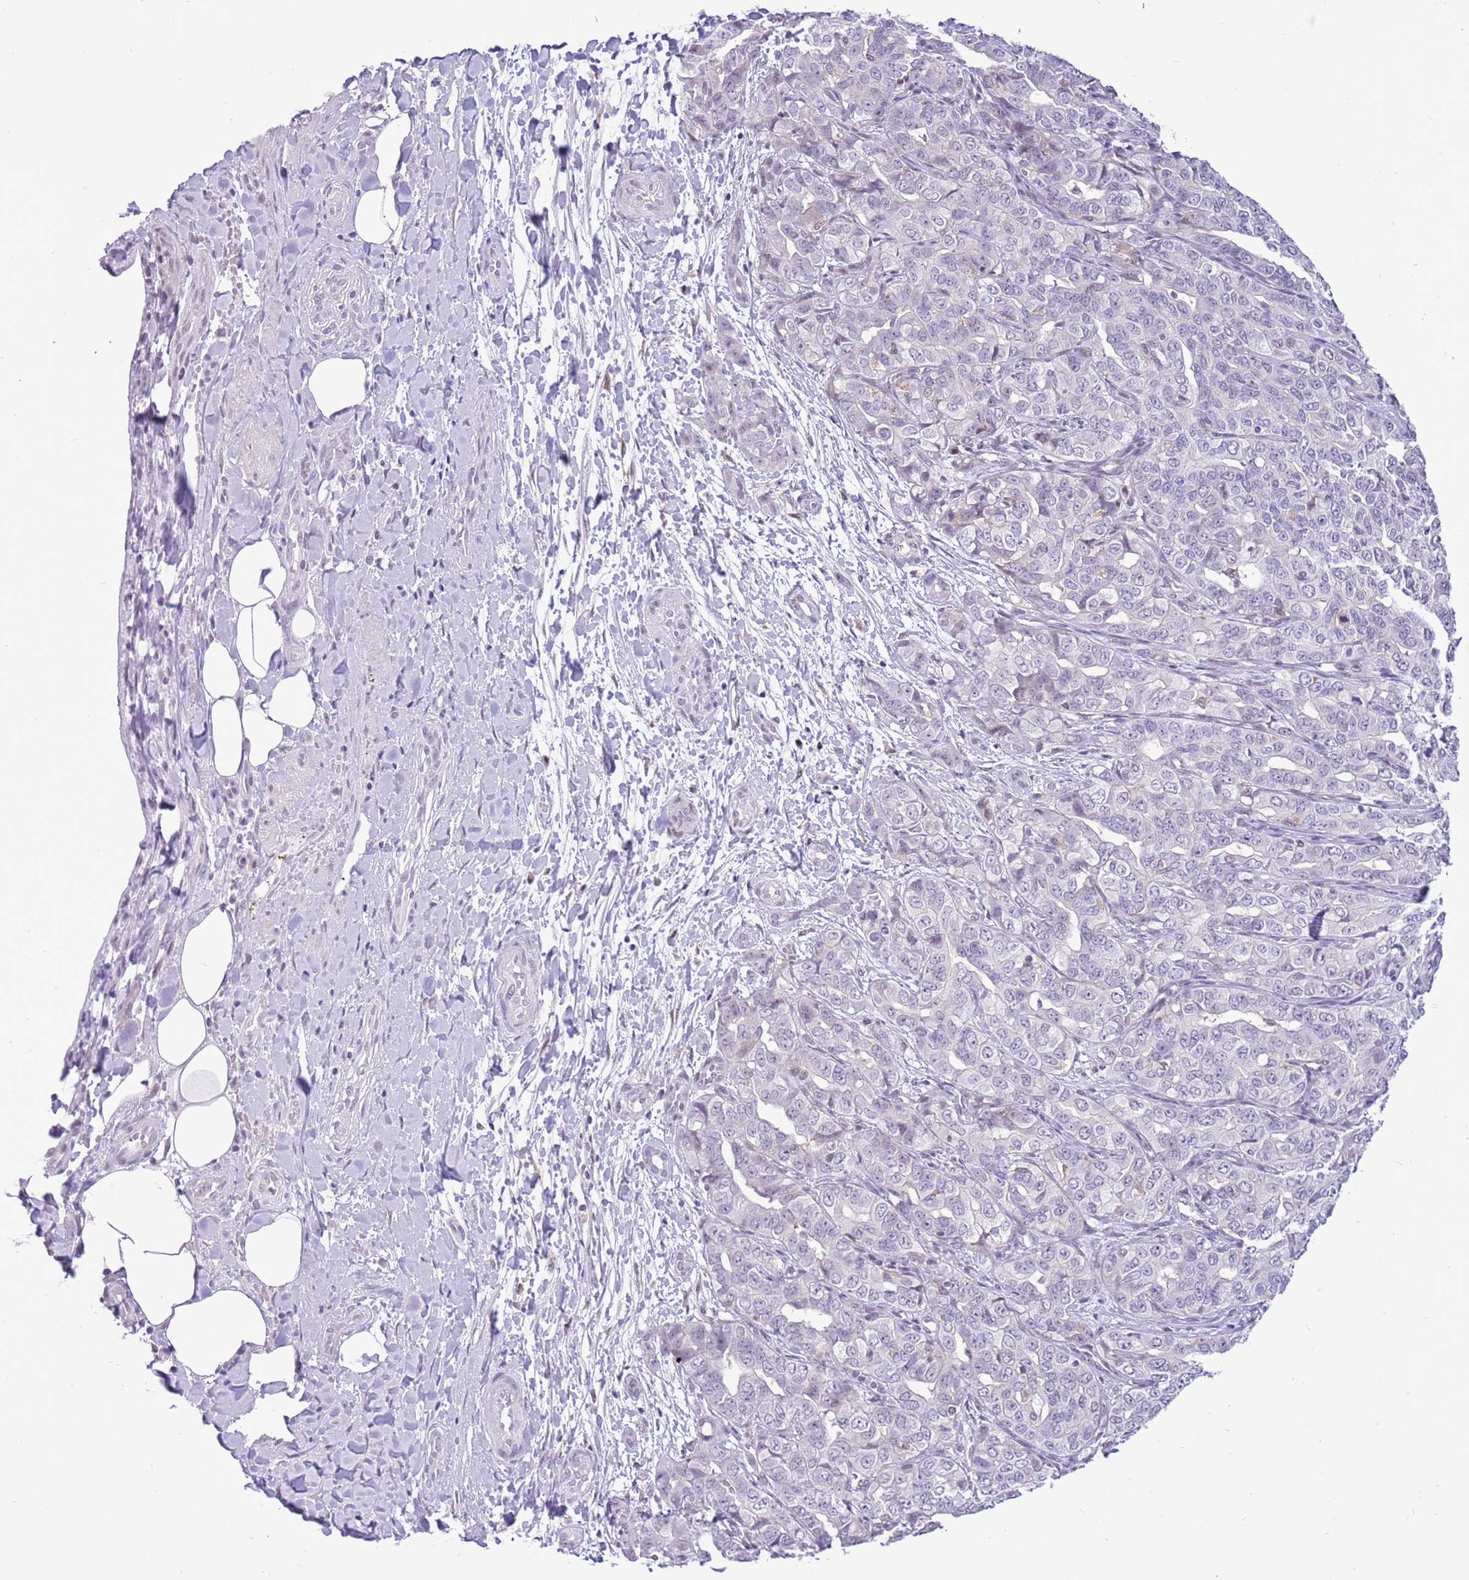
{"staining": {"intensity": "weak", "quantity": "<25%", "location": "nuclear"}, "tissue": "liver cancer", "cell_type": "Tumor cells", "image_type": "cancer", "snomed": [{"axis": "morphology", "description": "Cholangiocarcinoma"}, {"axis": "topography", "description": "Liver"}], "caption": "Tumor cells show no significant protein staining in liver cancer (cholangiocarcinoma). (DAB immunohistochemistry, high magnification).", "gene": "PPP1R17", "patient": {"sex": "male", "age": 59}}